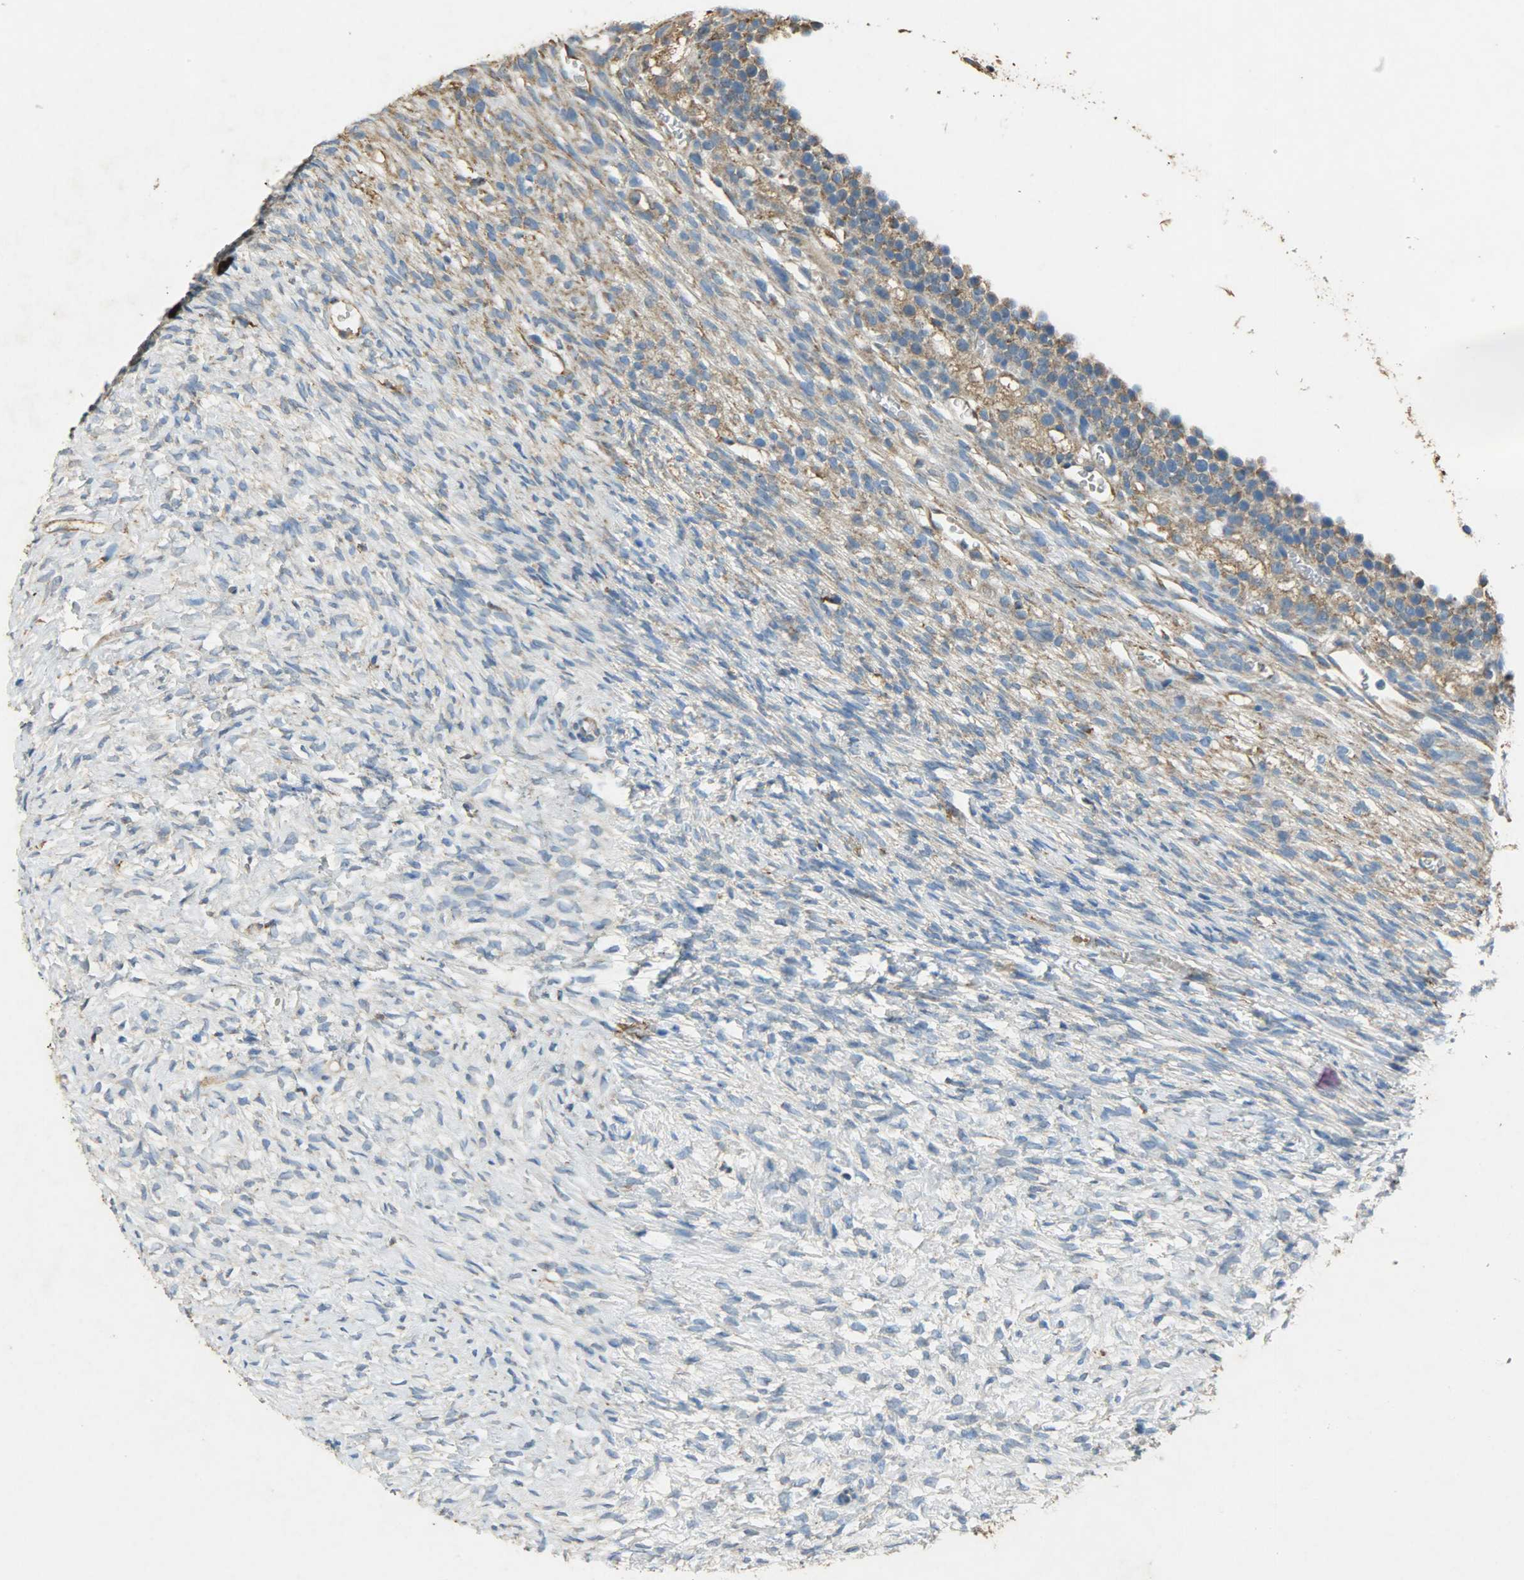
{"staining": {"intensity": "moderate", "quantity": "25%-75%", "location": "cytoplasmic/membranous"}, "tissue": "ovary", "cell_type": "Ovarian stroma cells", "image_type": "normal", "snomed": [{"axis": "morphology", "description": "Normal tissue, NOS"}, {"axis": "topography", "description": "Ovary"}], "caption": "Immunohistochemistry (IHC) histopathology image of normal human ovary stained for a protein (brown), which demonstrates medium levels of moderate cytoplasmic/membranous staining in about 25%-75% of ovarian stroma cells.", "gene": "HSPA5", "patient": {"sex": "female", "age": 35}}